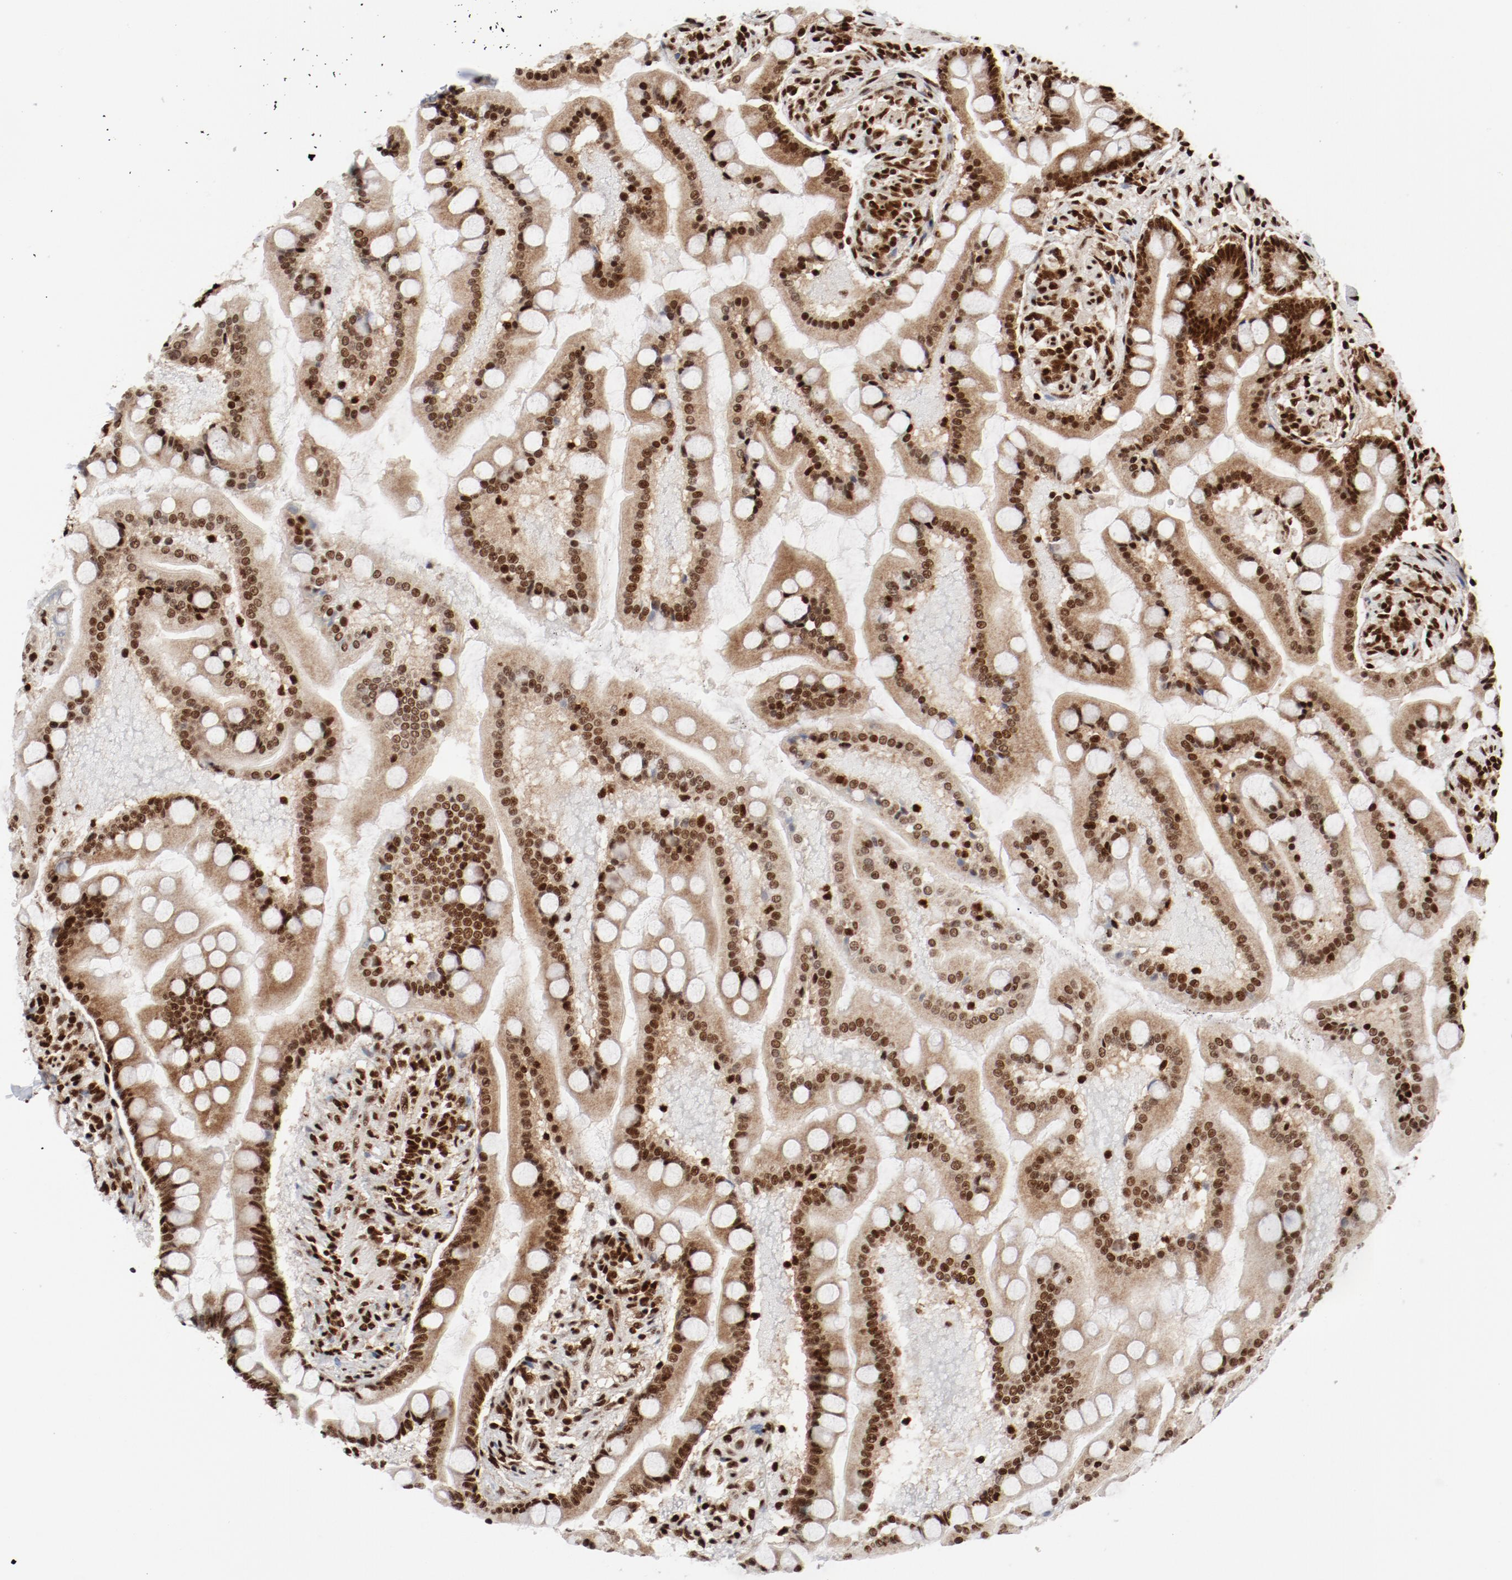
{"staining": {"intensity": "strong", "quantity": ">75%", "location": "cytoplasmic/membranous,nuclear"}, "tissue": "small intestine", "cell_type": "Glandular cells", "image_type": "normal", "snomed": [{"axis": "morphology", "description": "Normal tissue, NOS"}, {"axis": "topography", "description": "Small intestine"}], "caption": "High-magnification brightfield microscopy of unremarkable small intestine stained with DAB (brown) and counterstained with hematoxylin (blue). glandular cells exhibit strong cytoplasmic/membranous,nuclear expression is identified in approximately>75% of cells. (brown staining indicates protein expression, while blue staining denotes nuclei).", "gene": "NFYB", "patient": {"sex": "male", "age": 41}}